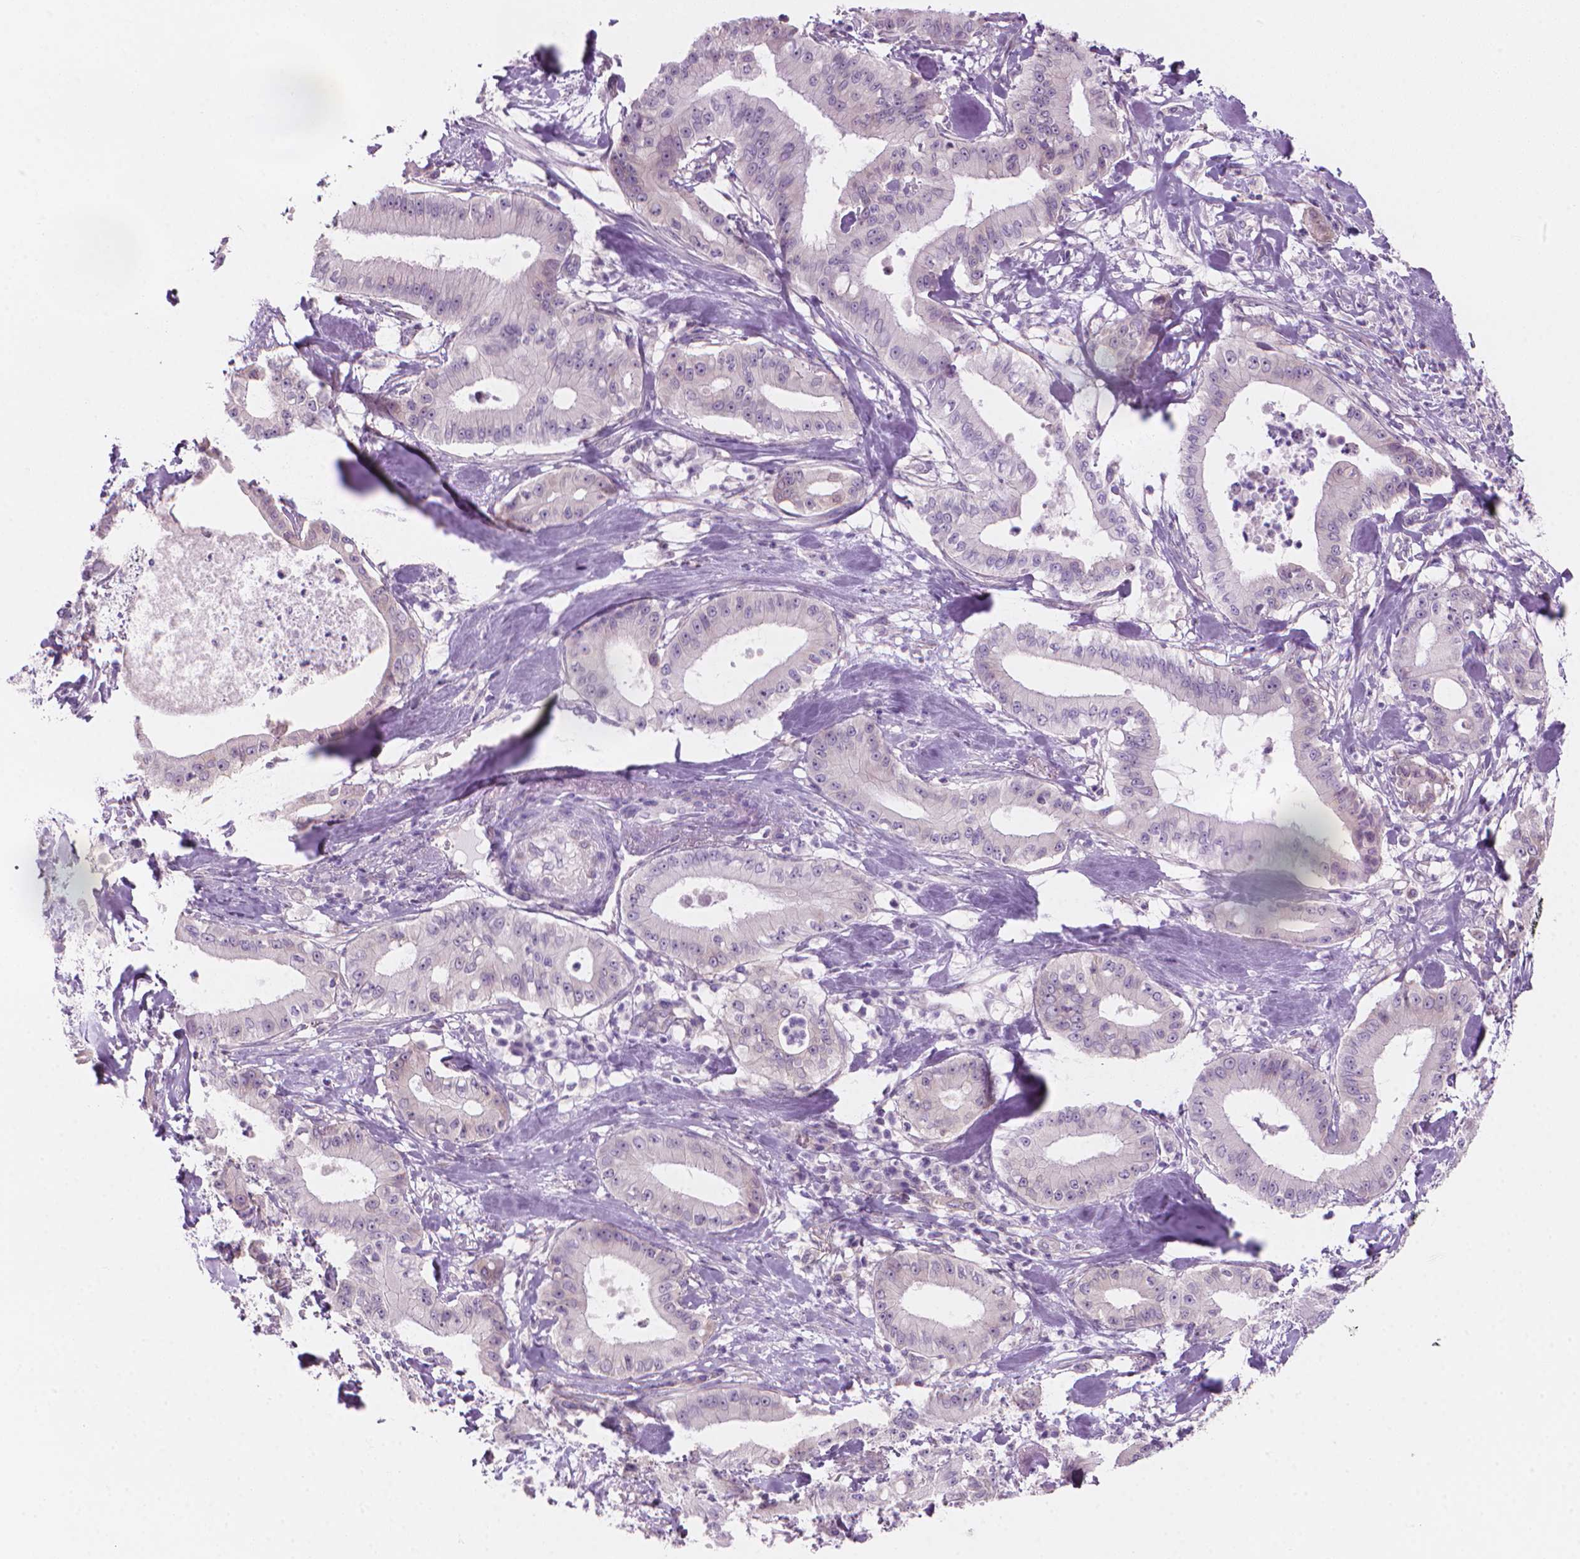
{"staining": {"intensity": "negative", "quantity": "none", "location": "none"}, "tissue": "pancreatic cancer", "cell_type": "Tumor cells", "image_type": "cancer", "snomed": [{"axis": "morphology", "description": "Adenocarcinoma, NOS"}, {"axis": "topography", "description": "Pancreas"}], "caption": "Tumor cells show no significant staining in pancreatic adenocarcinoma. Brightfield microscopy of immunohistochemistry (IHC) stained with DAB (brown) and hematoxylin (blue), captured at high magnification.", "gene": "ENSG00000187186", "patient": {"sex": "male", "age": 71}}